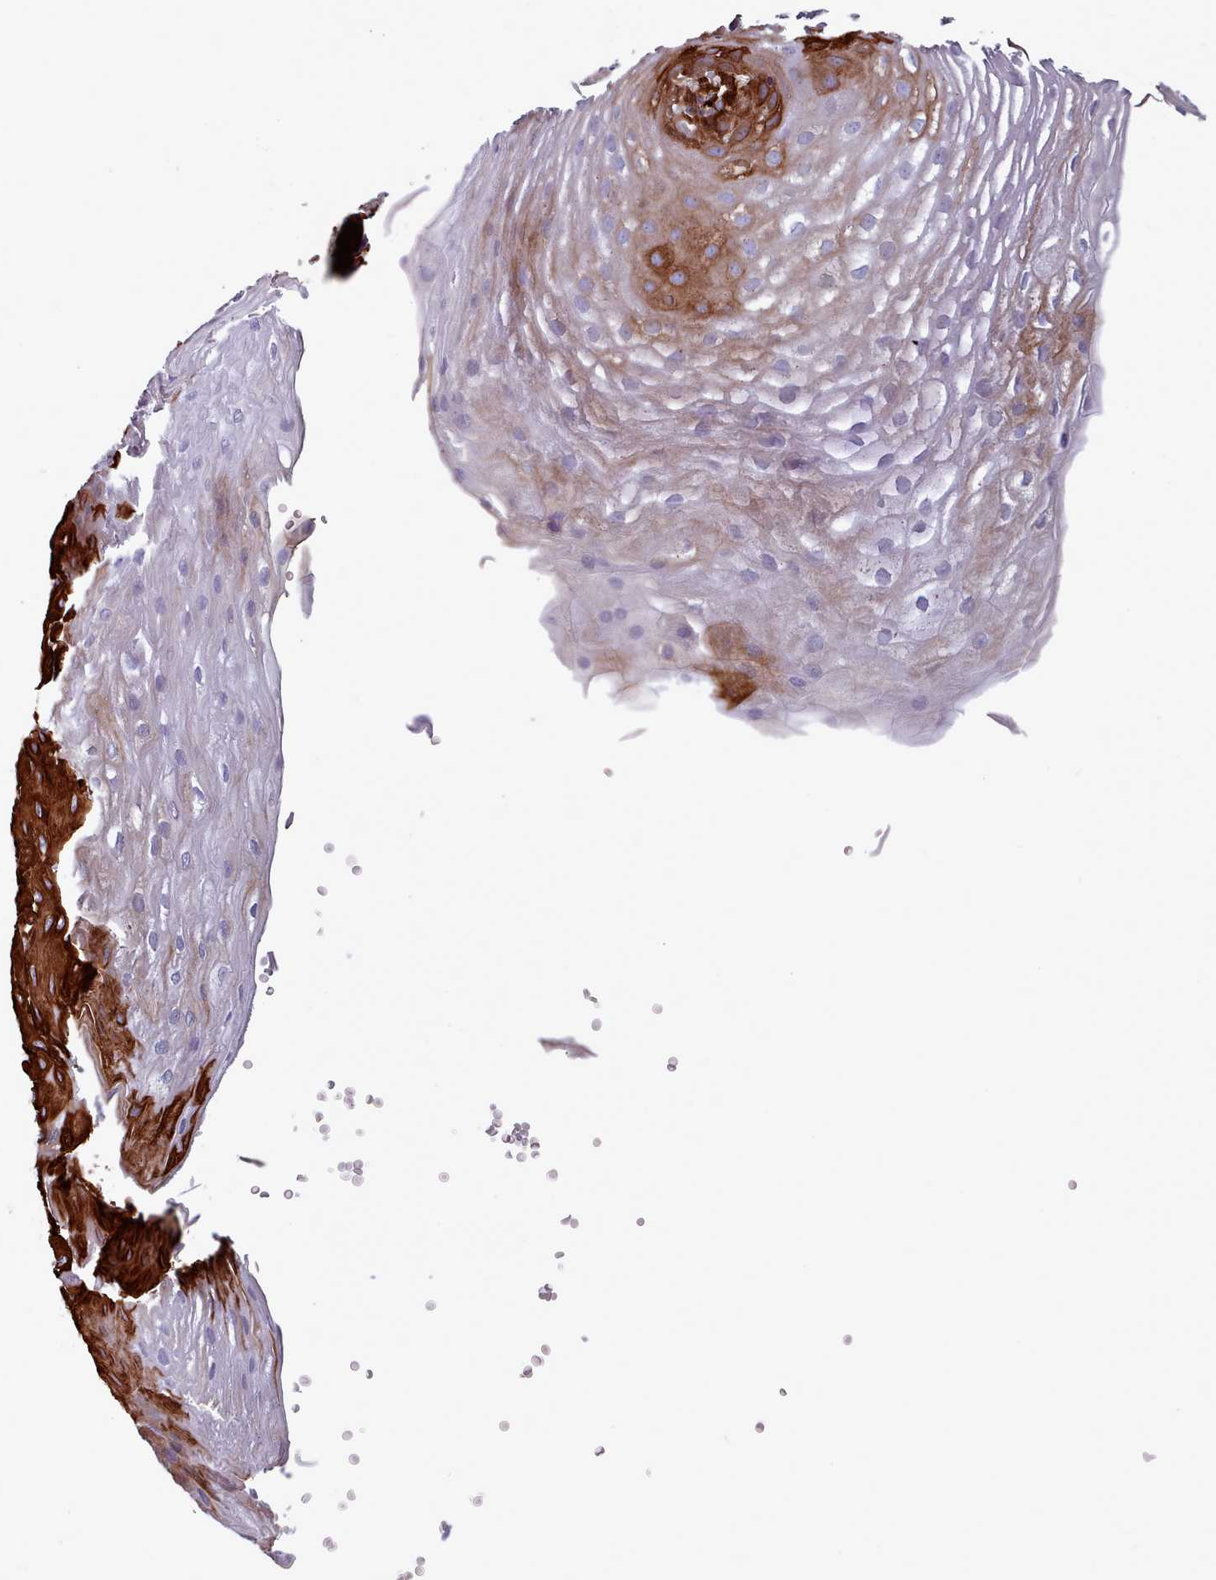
{"staining": {"intensity": "strong", "quantity": ">75%", "location": "cytoplasmic/membranous"}, "tissue": "esophagus", "cell_type": "Squamous epithelial cells", "image_type": "normal", "snomed": [{"axis": "morphology", "description": "Normal tissue, NOS"}, {"axis": "topography", "description": "Esophagus"}], "caption": "The image demonstrates staining of benign esophagus, revealing strong cytoplasmic/membranous protein staining (brown color) within squamous epithelial cells.", "gene": "RAC1", "patient": {"sex": "female", "age": 66}}